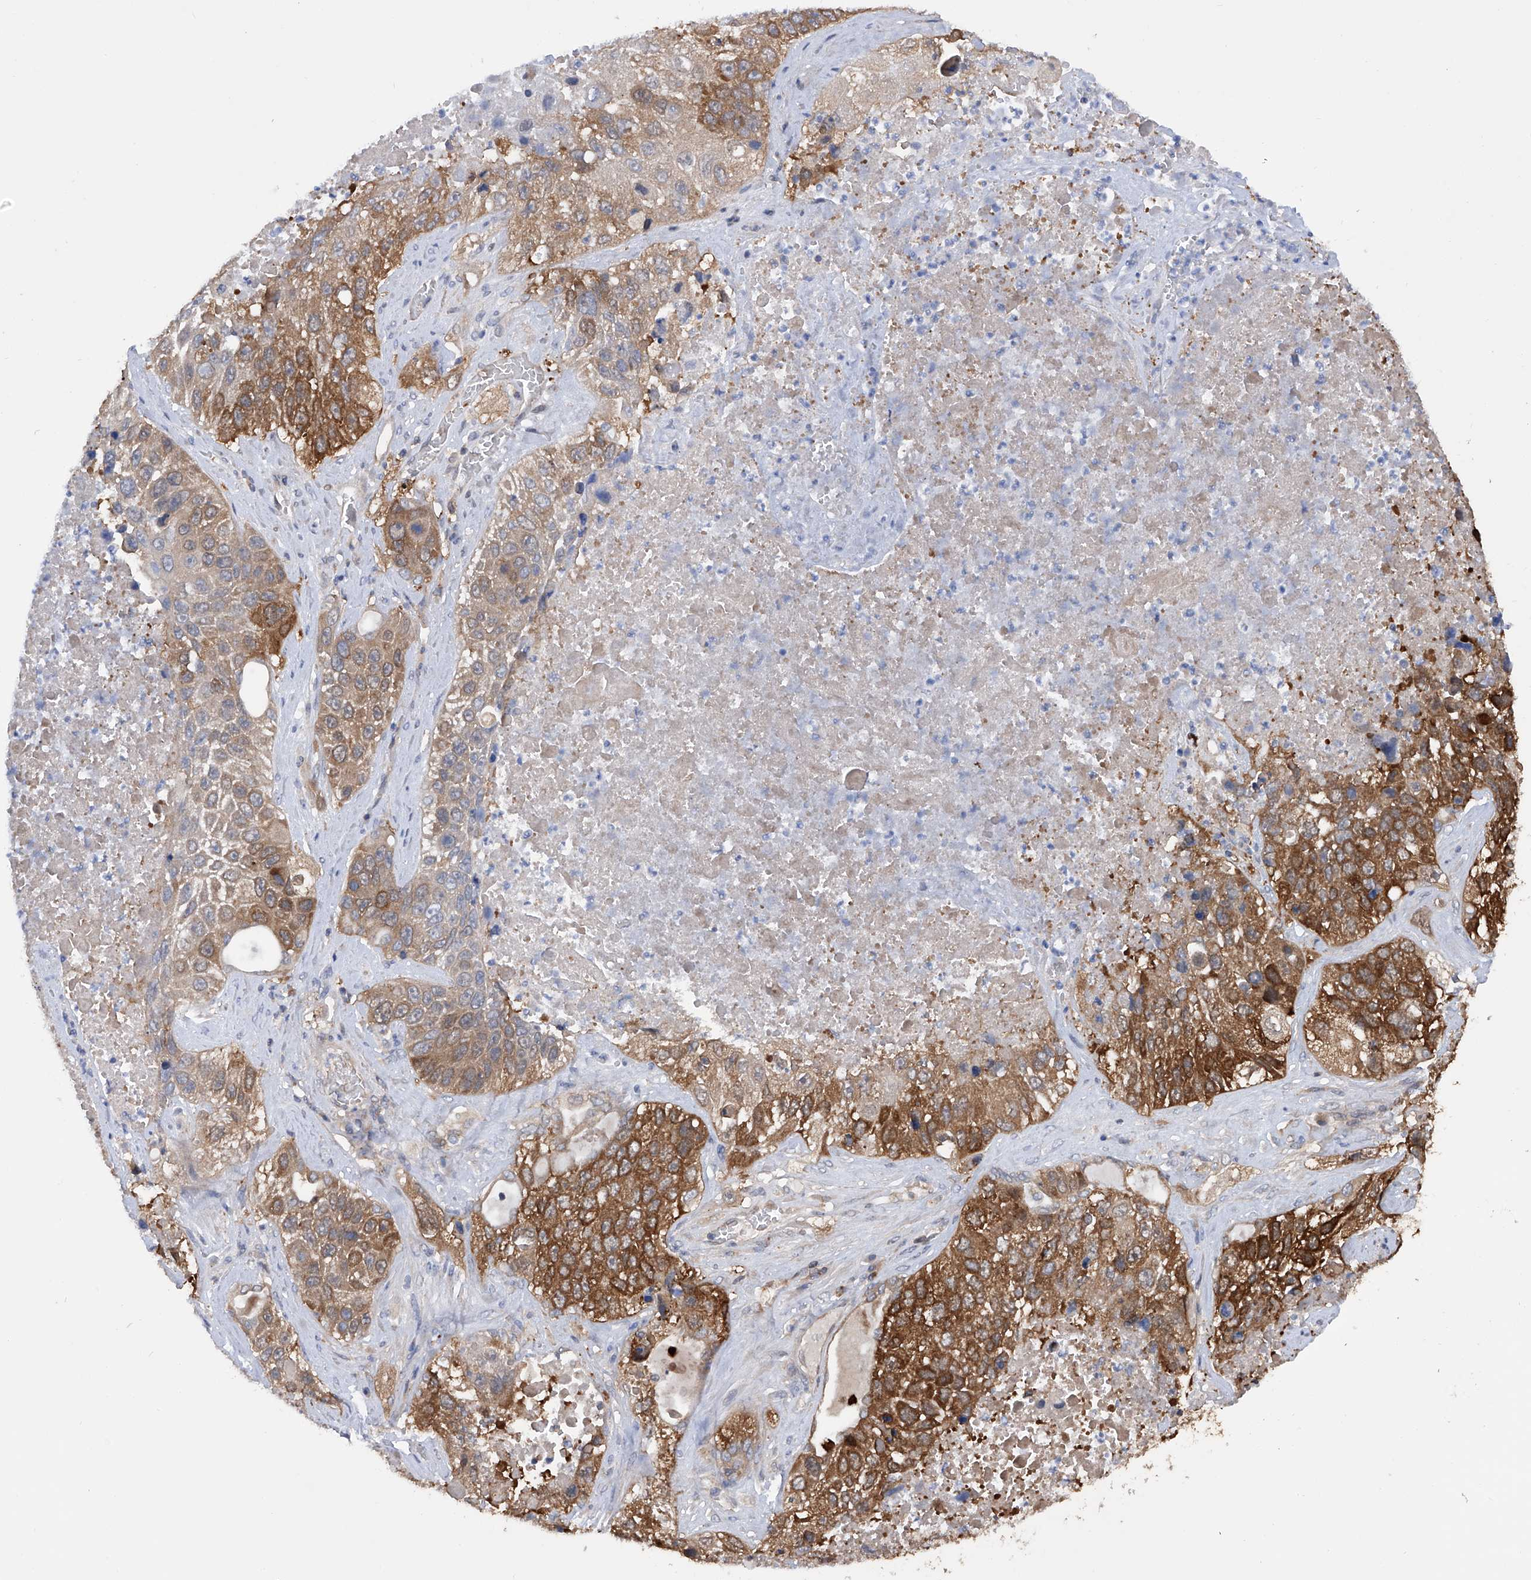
{"staining": {"intensity": "moderate", "quantity": ">75%", "location": "cytoplasmic/membranous"}, "tissue": "lung cancer", "cell_type": "Tumor cells", "image_type": "cancer", "snomed": [{"axis": "morphology", "description": "Squamous cell carcinoma, NOS"}, {"axis": "topography", "description": "Lung"}], "caption": "Human lung cancer stained with a protein marker displays moderate staining in tumor cells.", "gene": "NUDT17", "patient": {"sex": "male", "age": 61}}